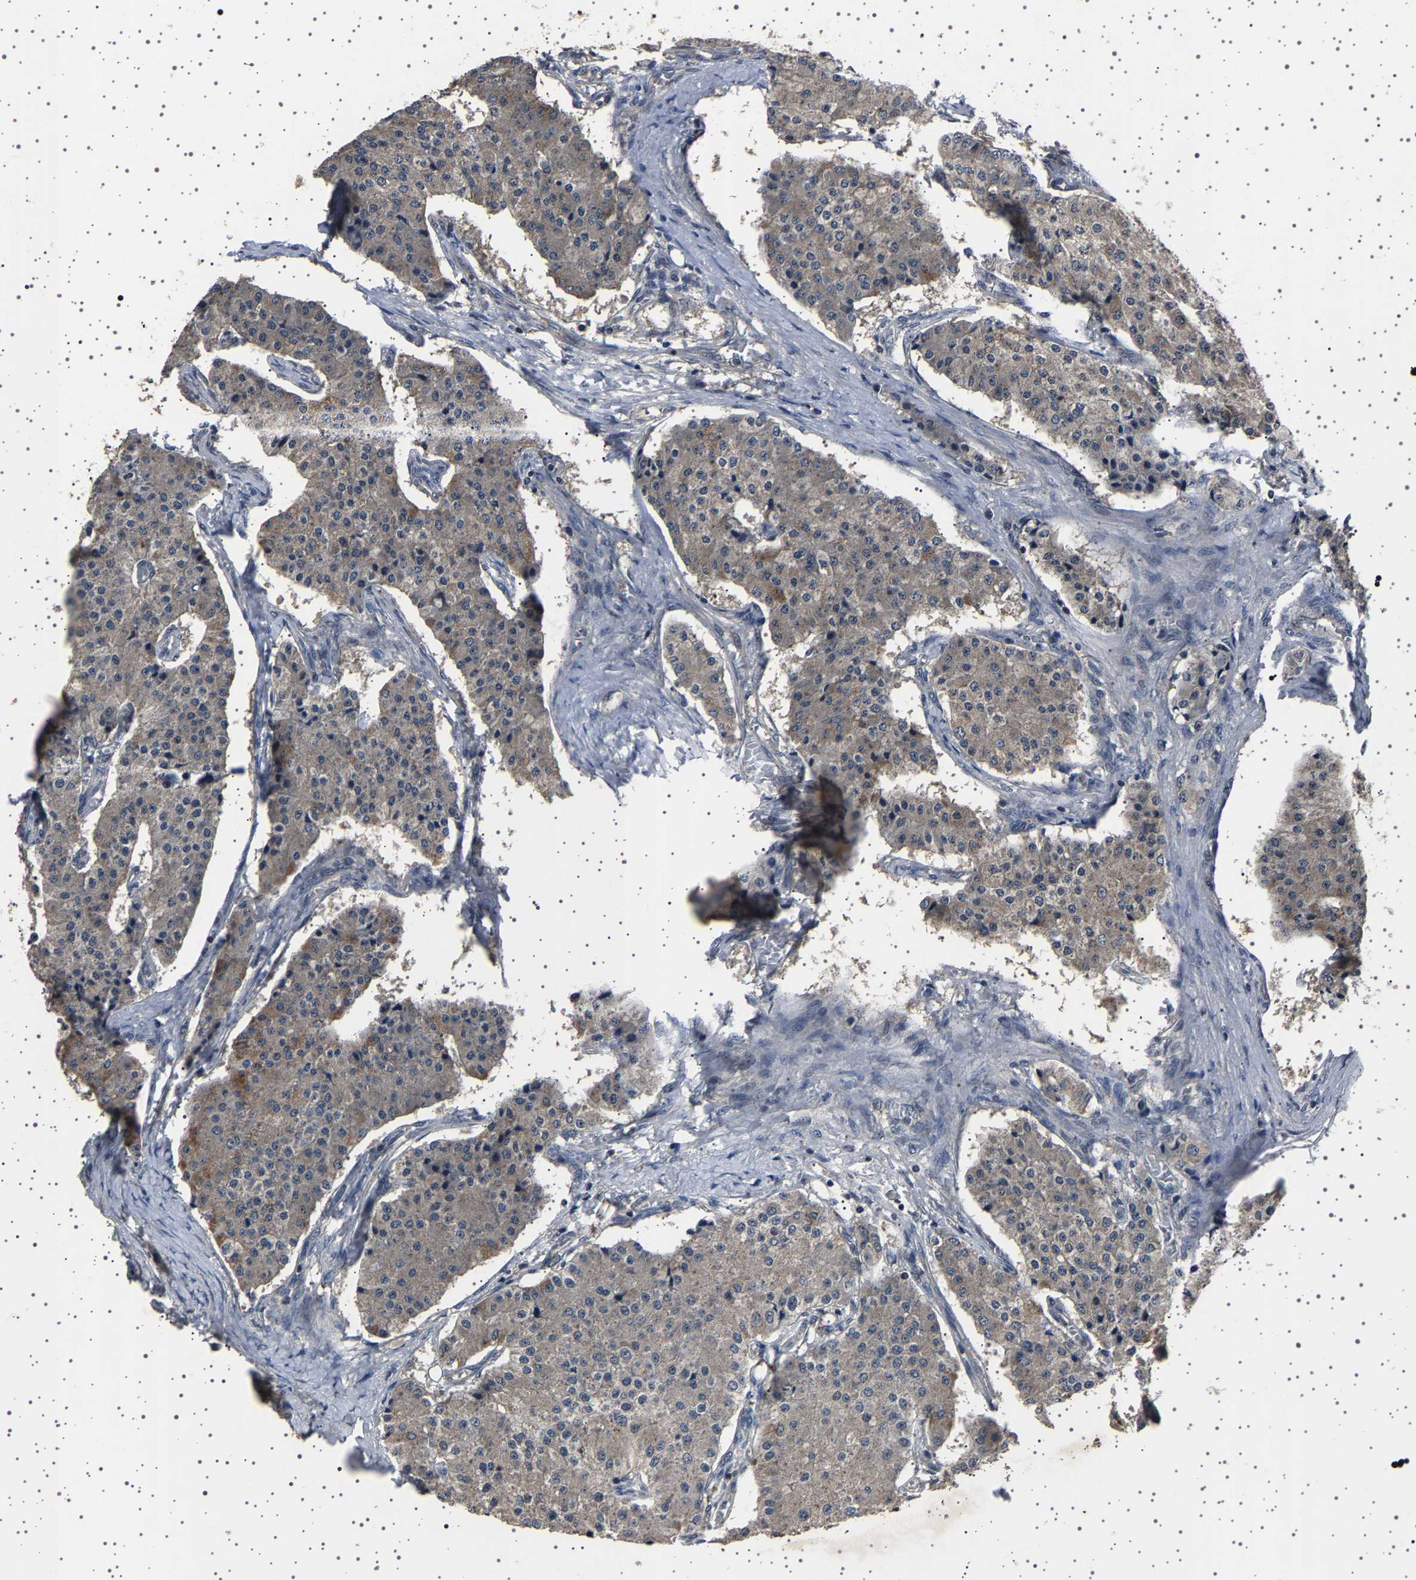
{"staining": {"intensity": "weak", "quantity": "25%-75%", "location": "cytoplasmic/membranous"}, "tissue": "carcinoid", "cell_type": "Tumor cells", "image_type": "cancer", "snomed": [{"axis": "morphology", "description": "Carcinoid, malignant, NOS"}, {"axis": "topography", "description": "Colon"}], "caption": "There is low levels of weak cytoplasmic/membranous expression in tumor cells of carcinoid, as demonstrated by immunohistochemical staining (brown color).", "gene": "NCKAP1", "patient": {"sex": "female", "age": 52}}